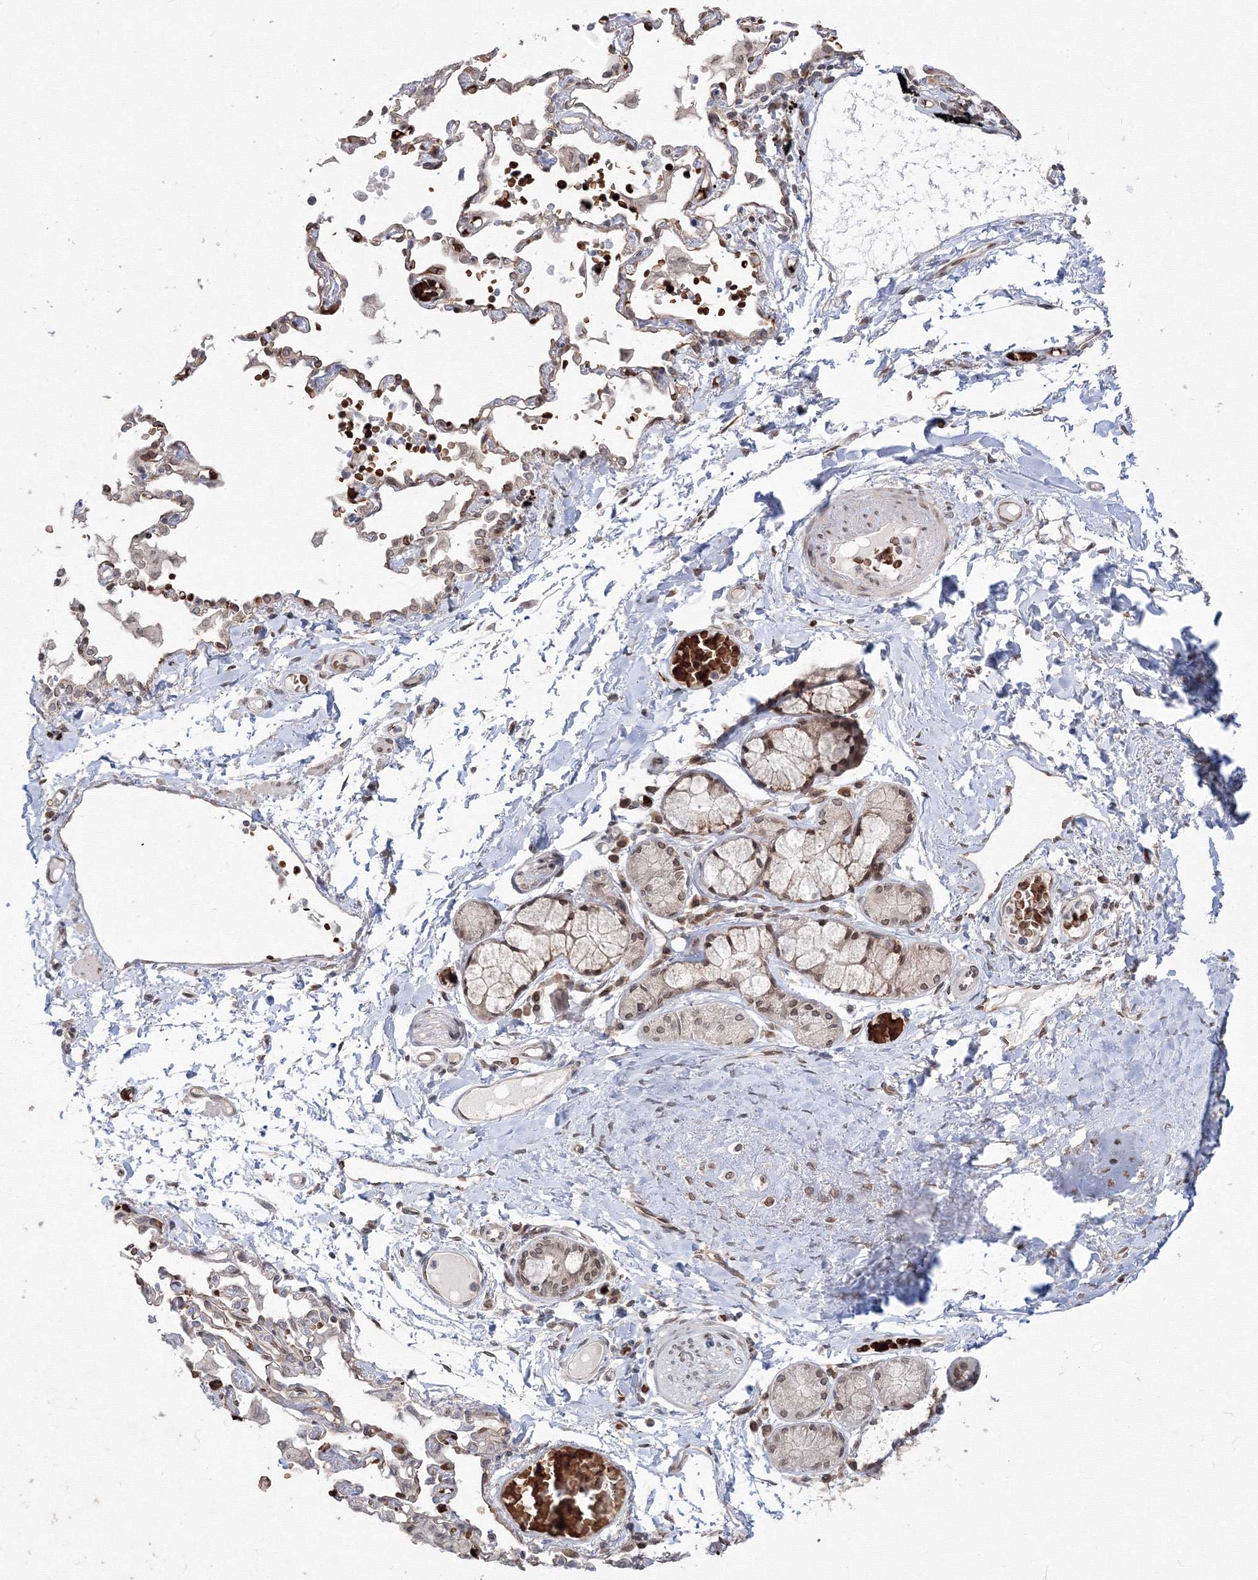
{"staining": {"intensity": "moderate", "quantity": ">75%", "location": "nuclear"}, "tissue": "adipose tissue", "cell_type": "Adipocytes", "image_type": "normal", "snomed": [{"axis": "morphology", "description": "Normal tissue, NOS"}, {"axis": "topography", "description": "Cartilage tissue"}, {"axis": "topography", "description": "Bronchus"}, {"axis": "topography", "description": "Lung"}, {"axis": "topography", "description": "Peripheral nerve tissue"}], "caption": "Adipose tissue stained with immunohistochemistry shows moderate nuclear staining in about >75% of adipocytes. (DAB IHC with brightfield microscopy, high magnification).", "gene": "DNAJB2", "patient": {"sex": "female", "age": 49}}